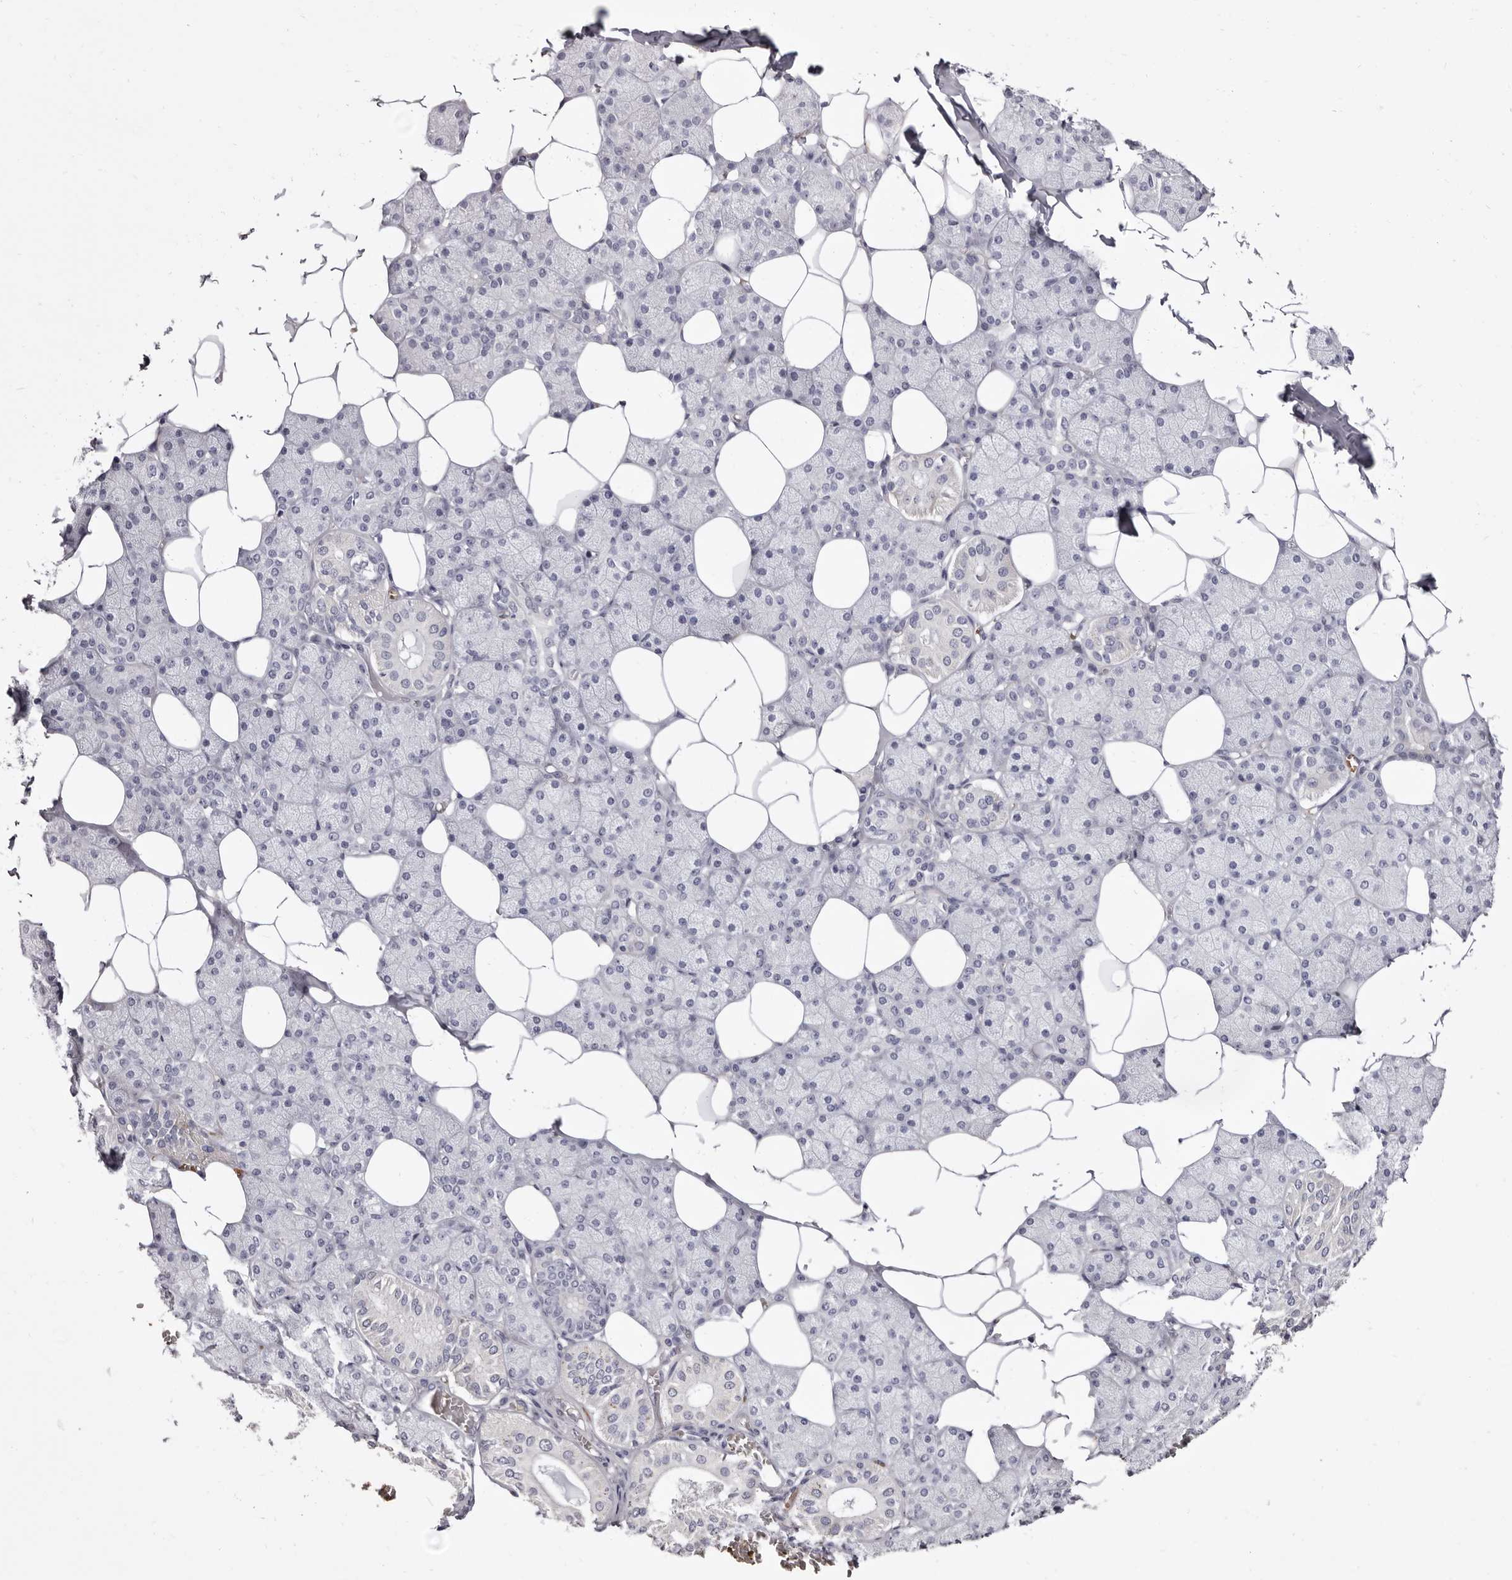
{"staining": {"intensity": "weak", "quantity": "<25%", "location": "cytoplasmic/membranous"}, "tissue": "salivary gland", "cell_type": "Glandular cells", "image_type": "normal", "snomed": [{"axis": "morphology", "description": "Normal tissue, NOS"}, {"axis": "topography", "description": "Salivary gland"}], "caption": "Glandular cells are negative for protein expression in benign human salivary gland. Brightfield microscopy of immunohistochemistry (IHC) stained with DAB (brown) and hematoxylin (blue), captured at high magnification.", "gene": "AIDA", "patient": {"sex": "female", "age": 33}}